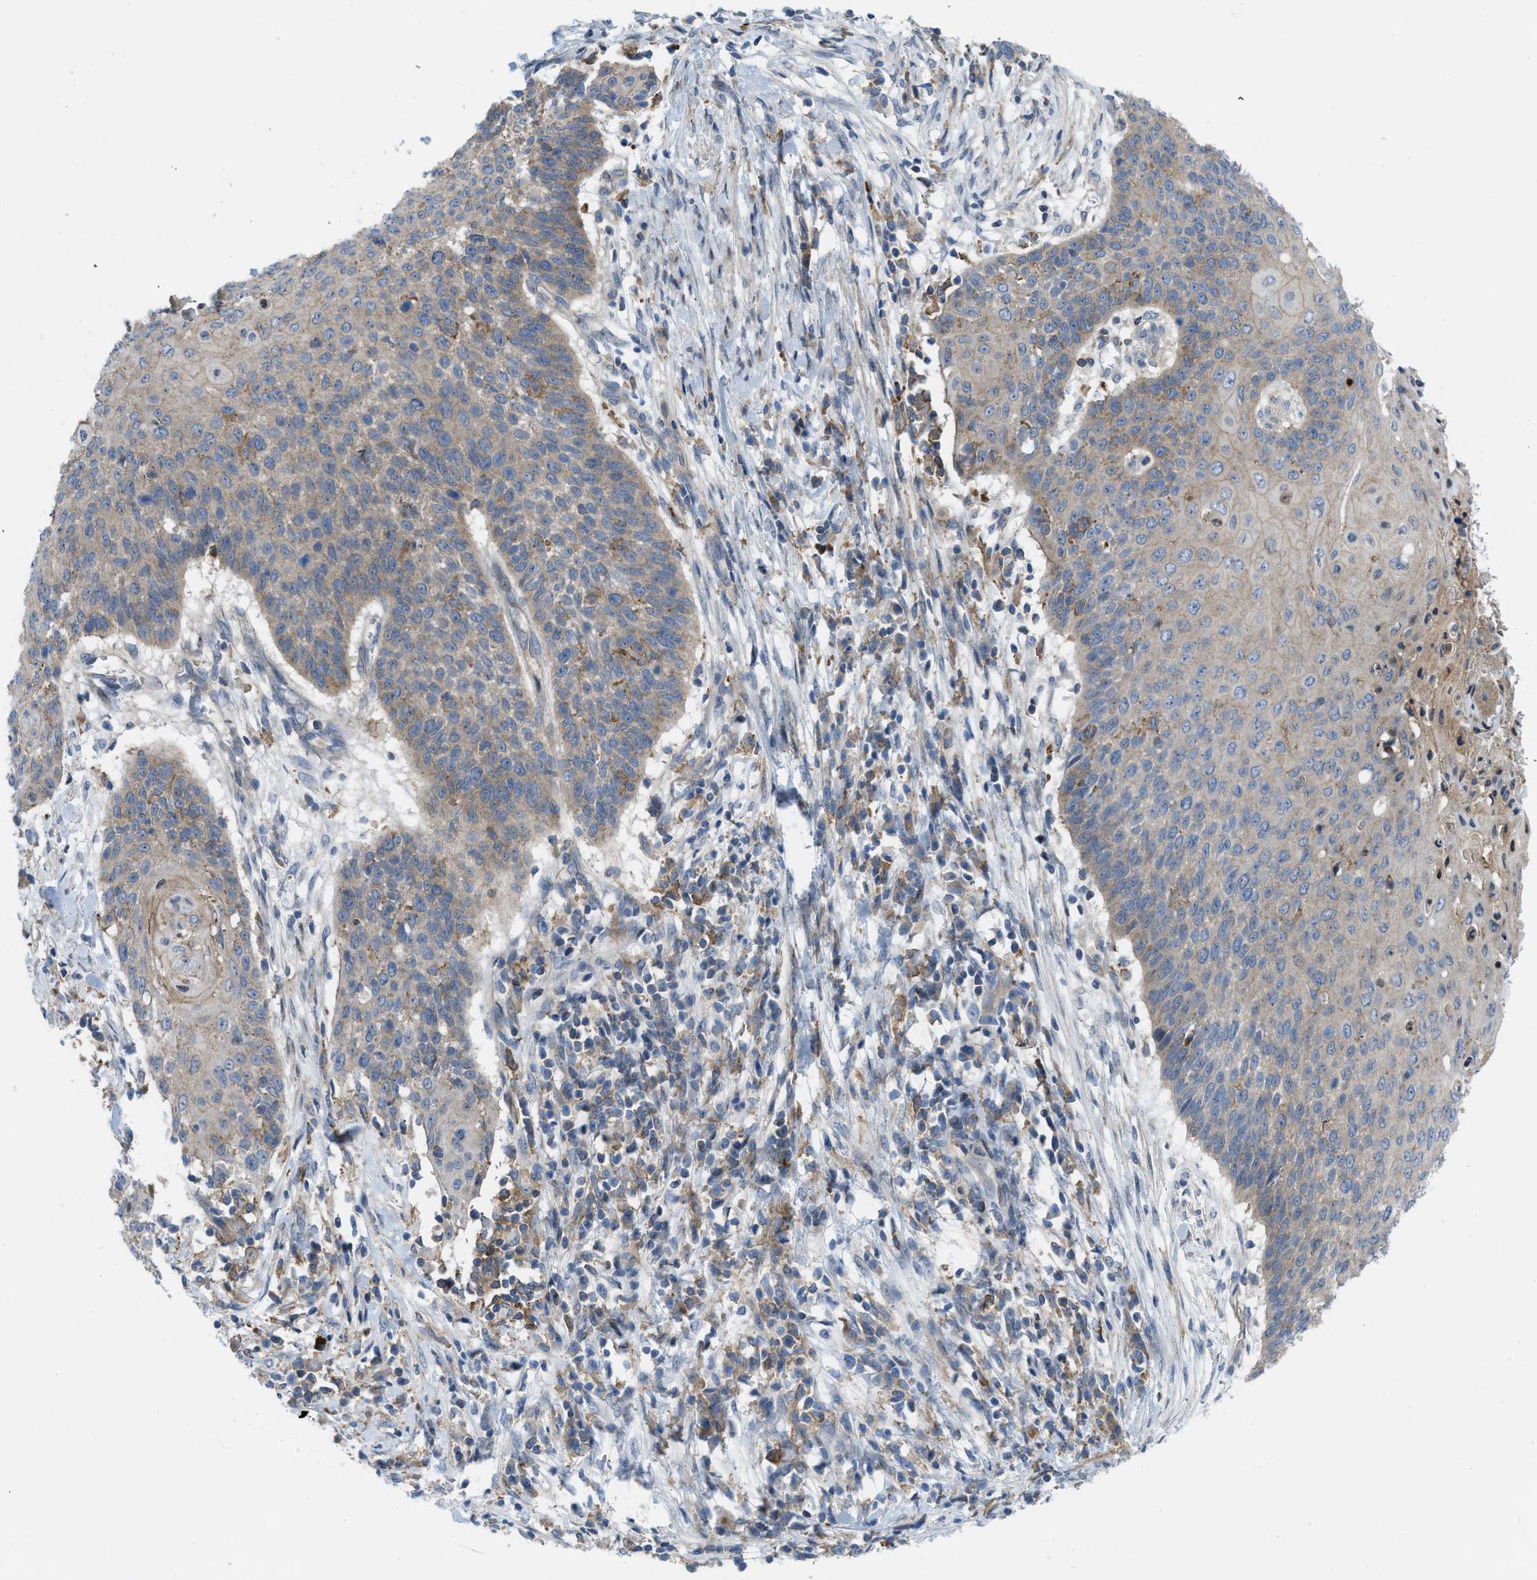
{"staining": {"intensity": "weak", "quantity": ">75%", "location": "cytoplasmic/membranous"}, "tissue": "cervical cancer", "cell_type": "Tumor cells", "image_type": "cancer", "snomed": [{"axis": "morphology", "description": "Squamous cell carcinoma, NOS"}, {"axis": "topography", "description": "Cervix"}], "caption": "Weak cytoplasmic/membranous positivity for a protein is identified in about >75% of tumor cells of cervical squamous cell carcinoma using immunohistochemistry.", "gene": "MYO18A", "patient": {"sex": "female", "age": 39}}